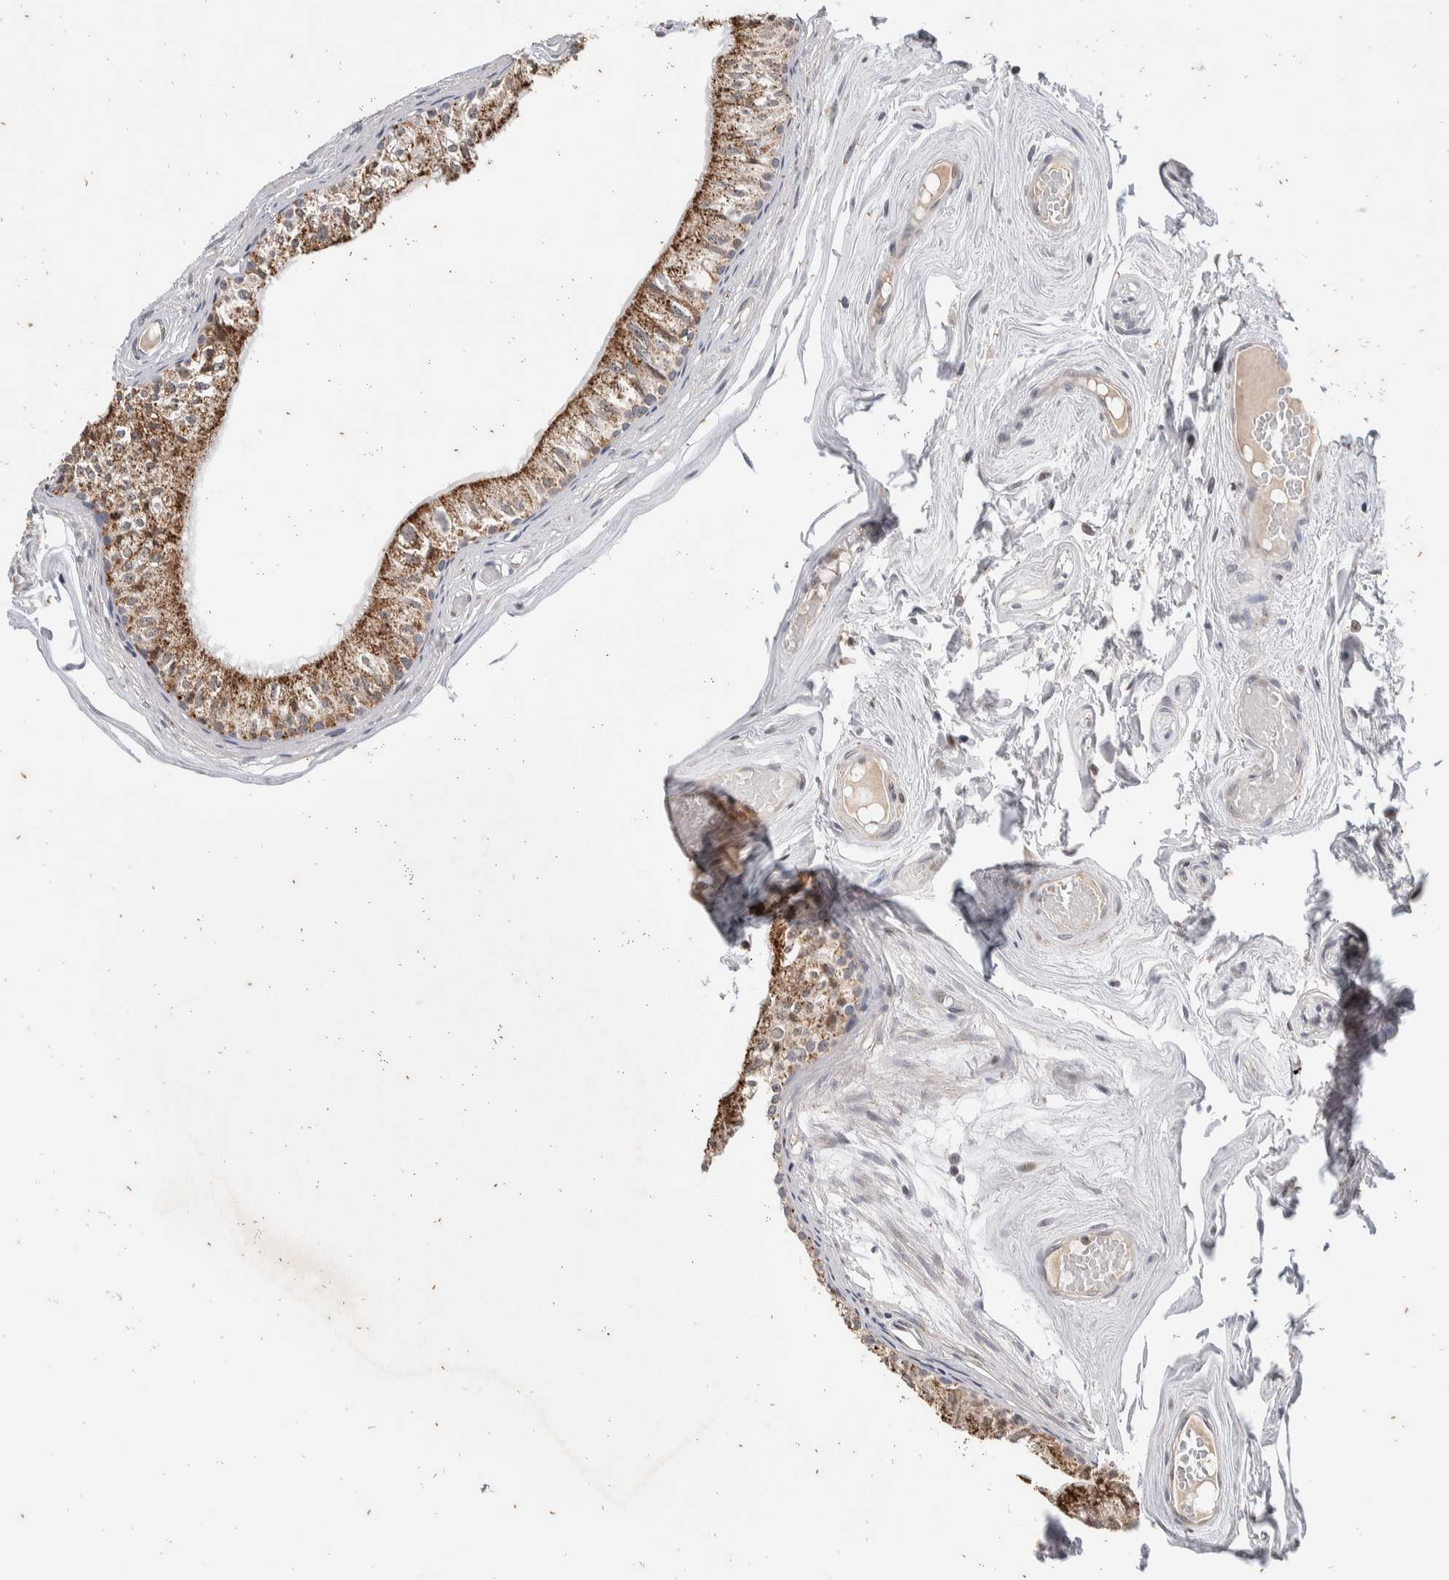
{"staining": {"intensity": "moderate", "quantity": ">75%", "location": "cytoplasmic/membranous"}, "tissue": "epididymis", "cell_type": "Glandular cells", "image_type": "normal", "snomed": [{"axis": "morphology", "description": "Normal tissue, NOS"}, {"axis": "topography", "description": "Epididymis"}], "caption": "Immunohistochemistry histopathology image of normal human epididymis stained for a protein (brown), which shows medium levels of moderate cytoplasmic/membranous staining in approximately >75% of glandular cells.", "gene": "ATXN7L1", "patient": {"sex": "male", "age": 79}}